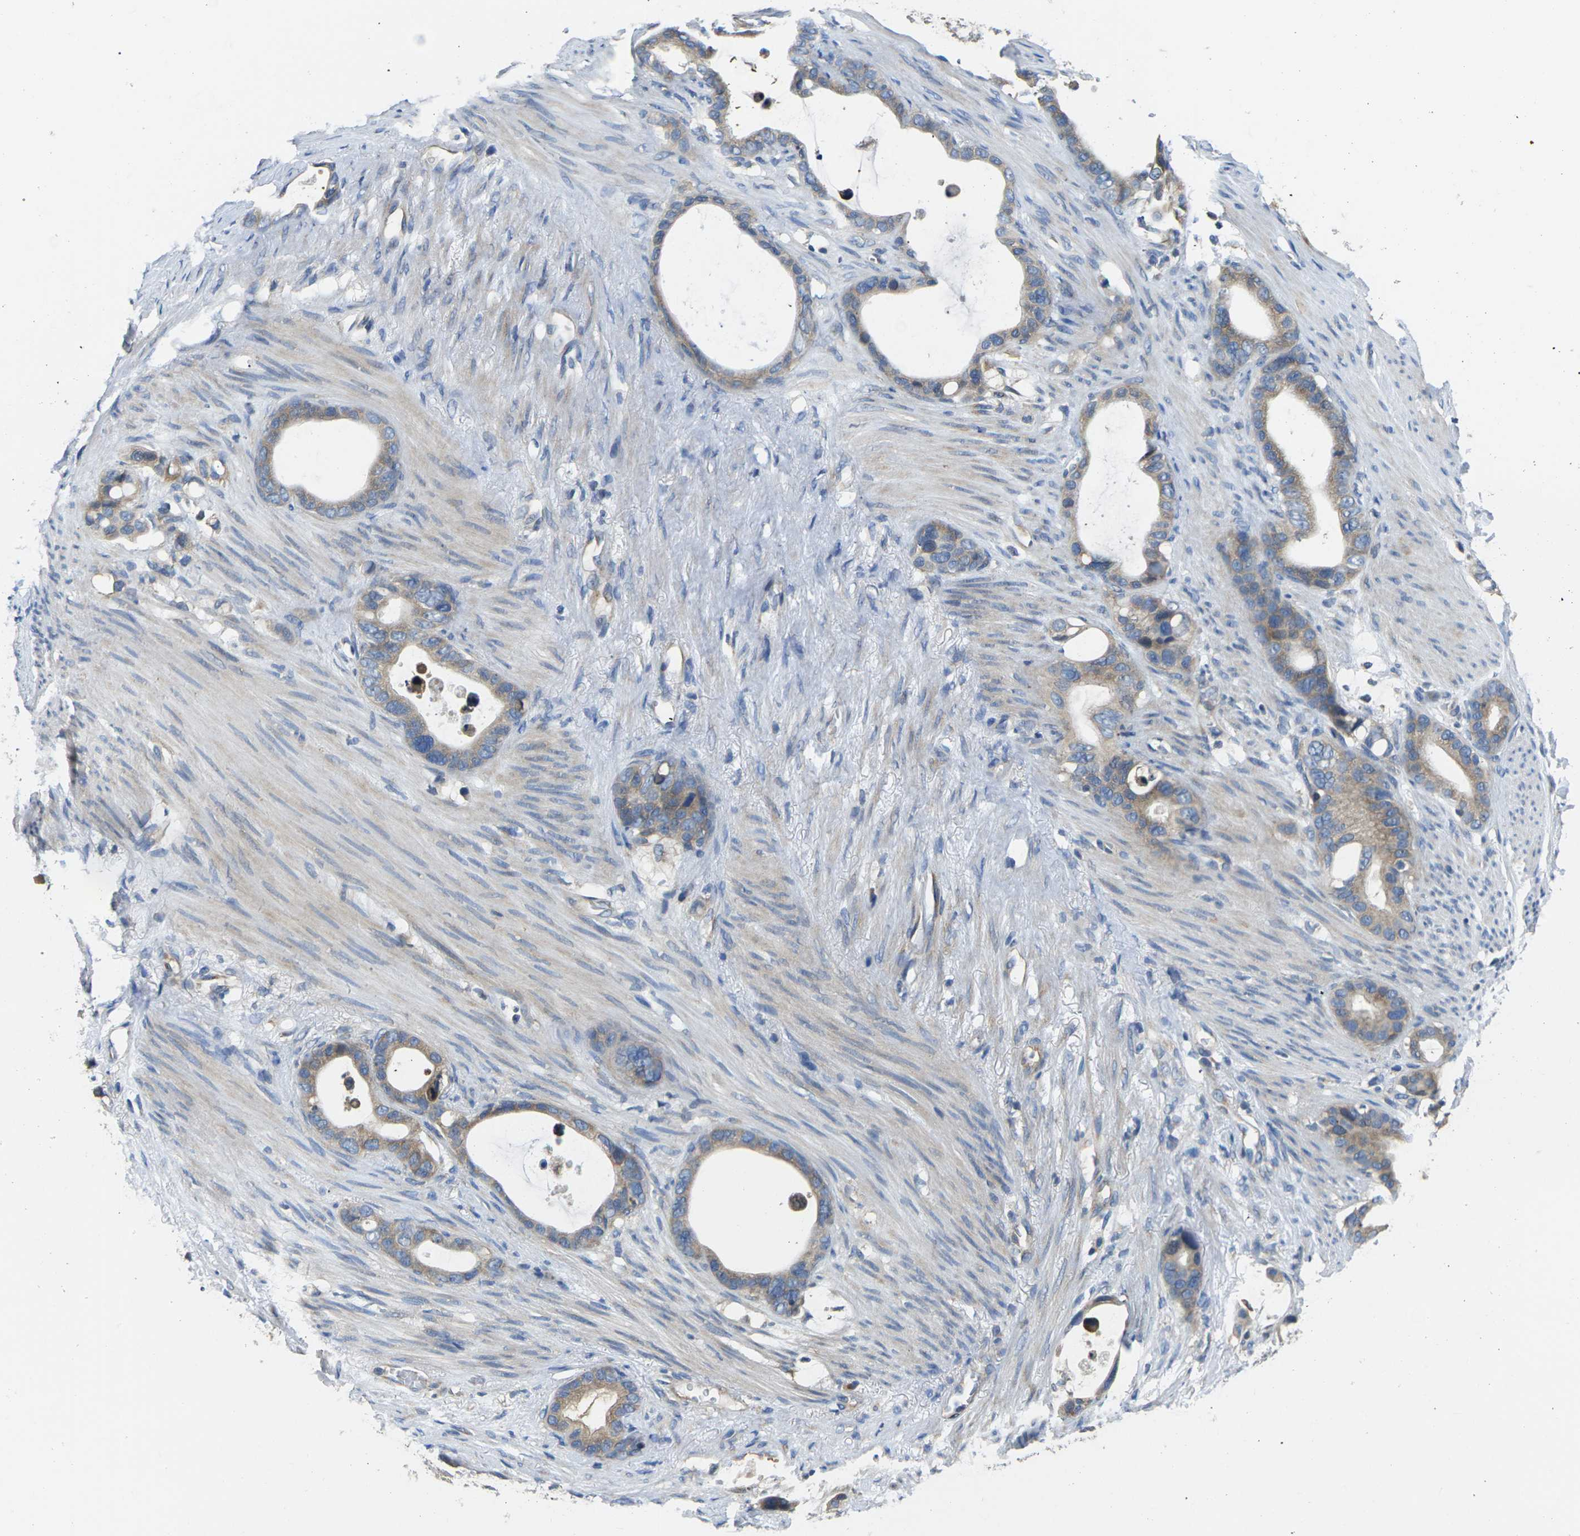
{"staining": {"intensity": "weak", "quantity": "25%-75%", "location": "cytoplasmic/membranous"}, "tissue": "stomach cancer", "cell_type": "Tumor cells", "image_type": "cancer", "snomed": [{"axis": "morphology", "description": "Adenocarcinoma, NOS"}, {"axis": "topography", "description": "Stomach"}], "caption": "Stomach cancer was stained to show a protein in brown. There is low levels of weak cytoplasmic/membranous positivity in about 25%-75% of tumor cells.", "gene": "TMCC2", "patient": {"sex": "female", "age": 75}}